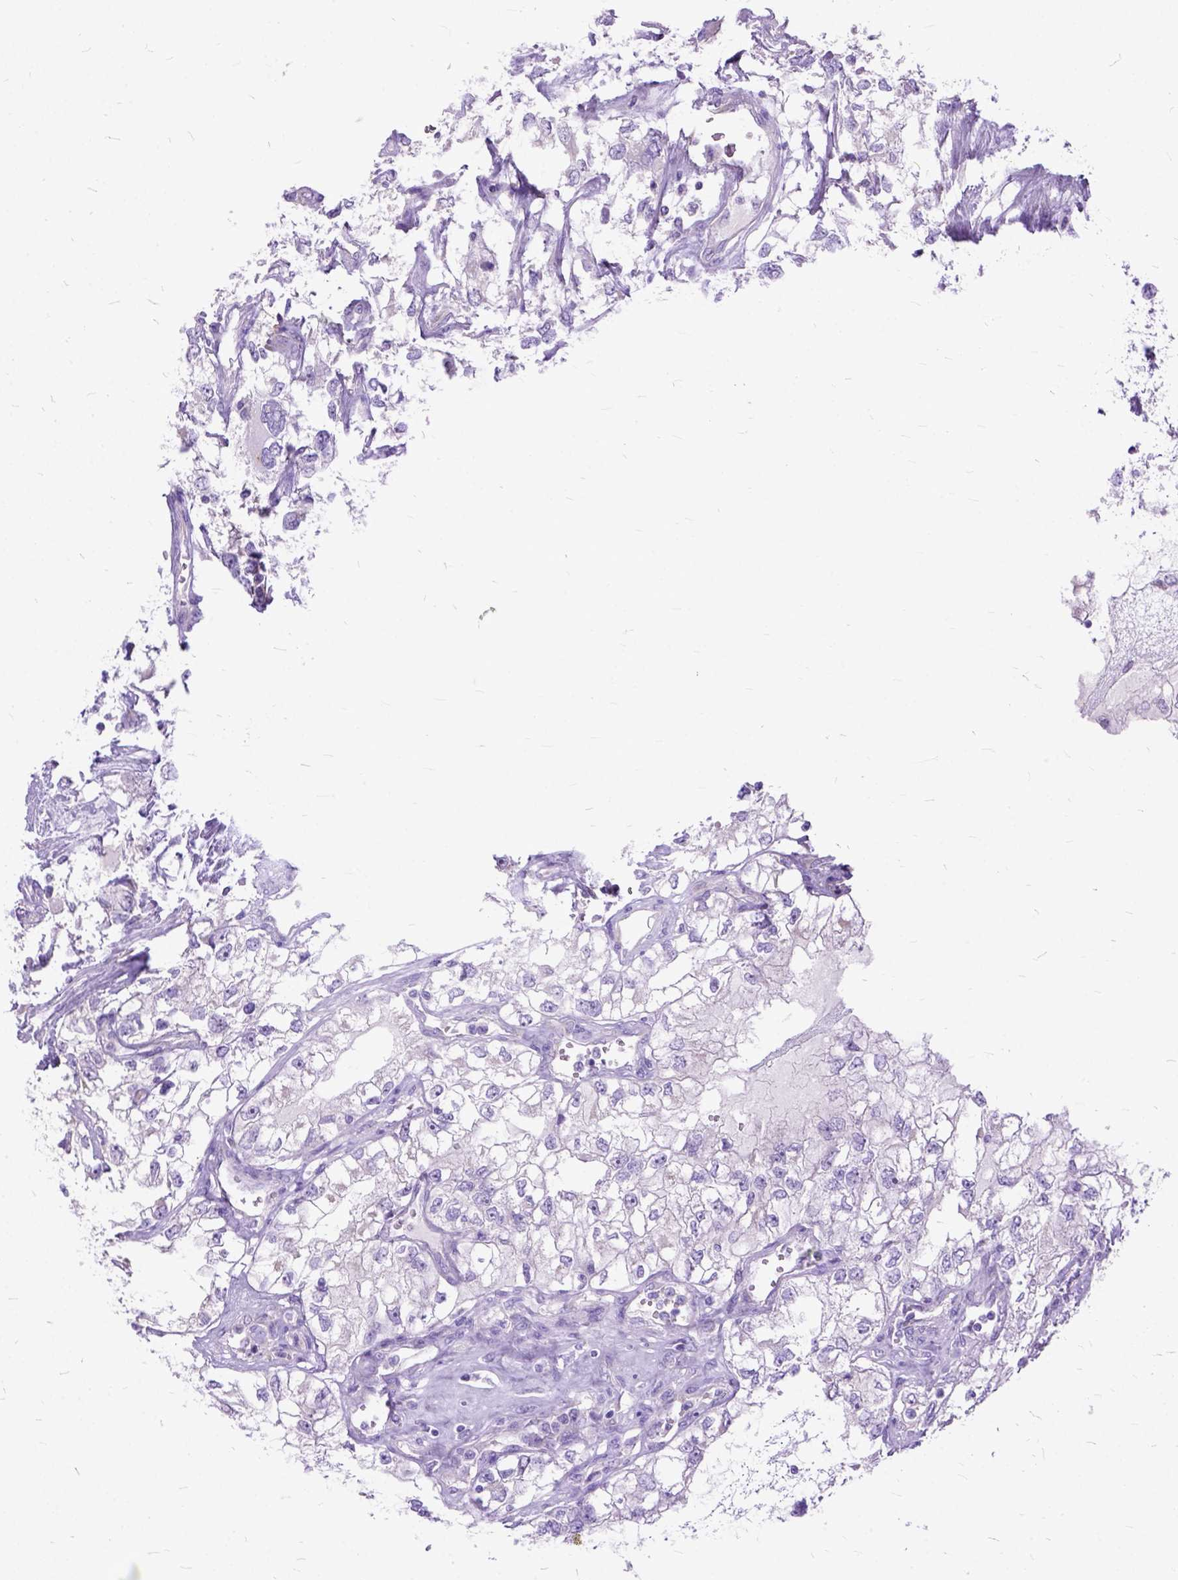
{"staining": {"intensity": "negative", "quantity": "none", "location": "none"}, "tissue": "renal cancer", "cell_type": "Tumor cells", "image_type": "cancer", "snomed": [{"axis": "morphology", "description": "Adenocarcinoma, NOS"}, {"axis": "topography", "description": "Kidney"}], "caption": "Tumor cells show no significant expression in renal cancer.", "gene": "CTAG2", "patient": {"sex": "female", "age": 59}}